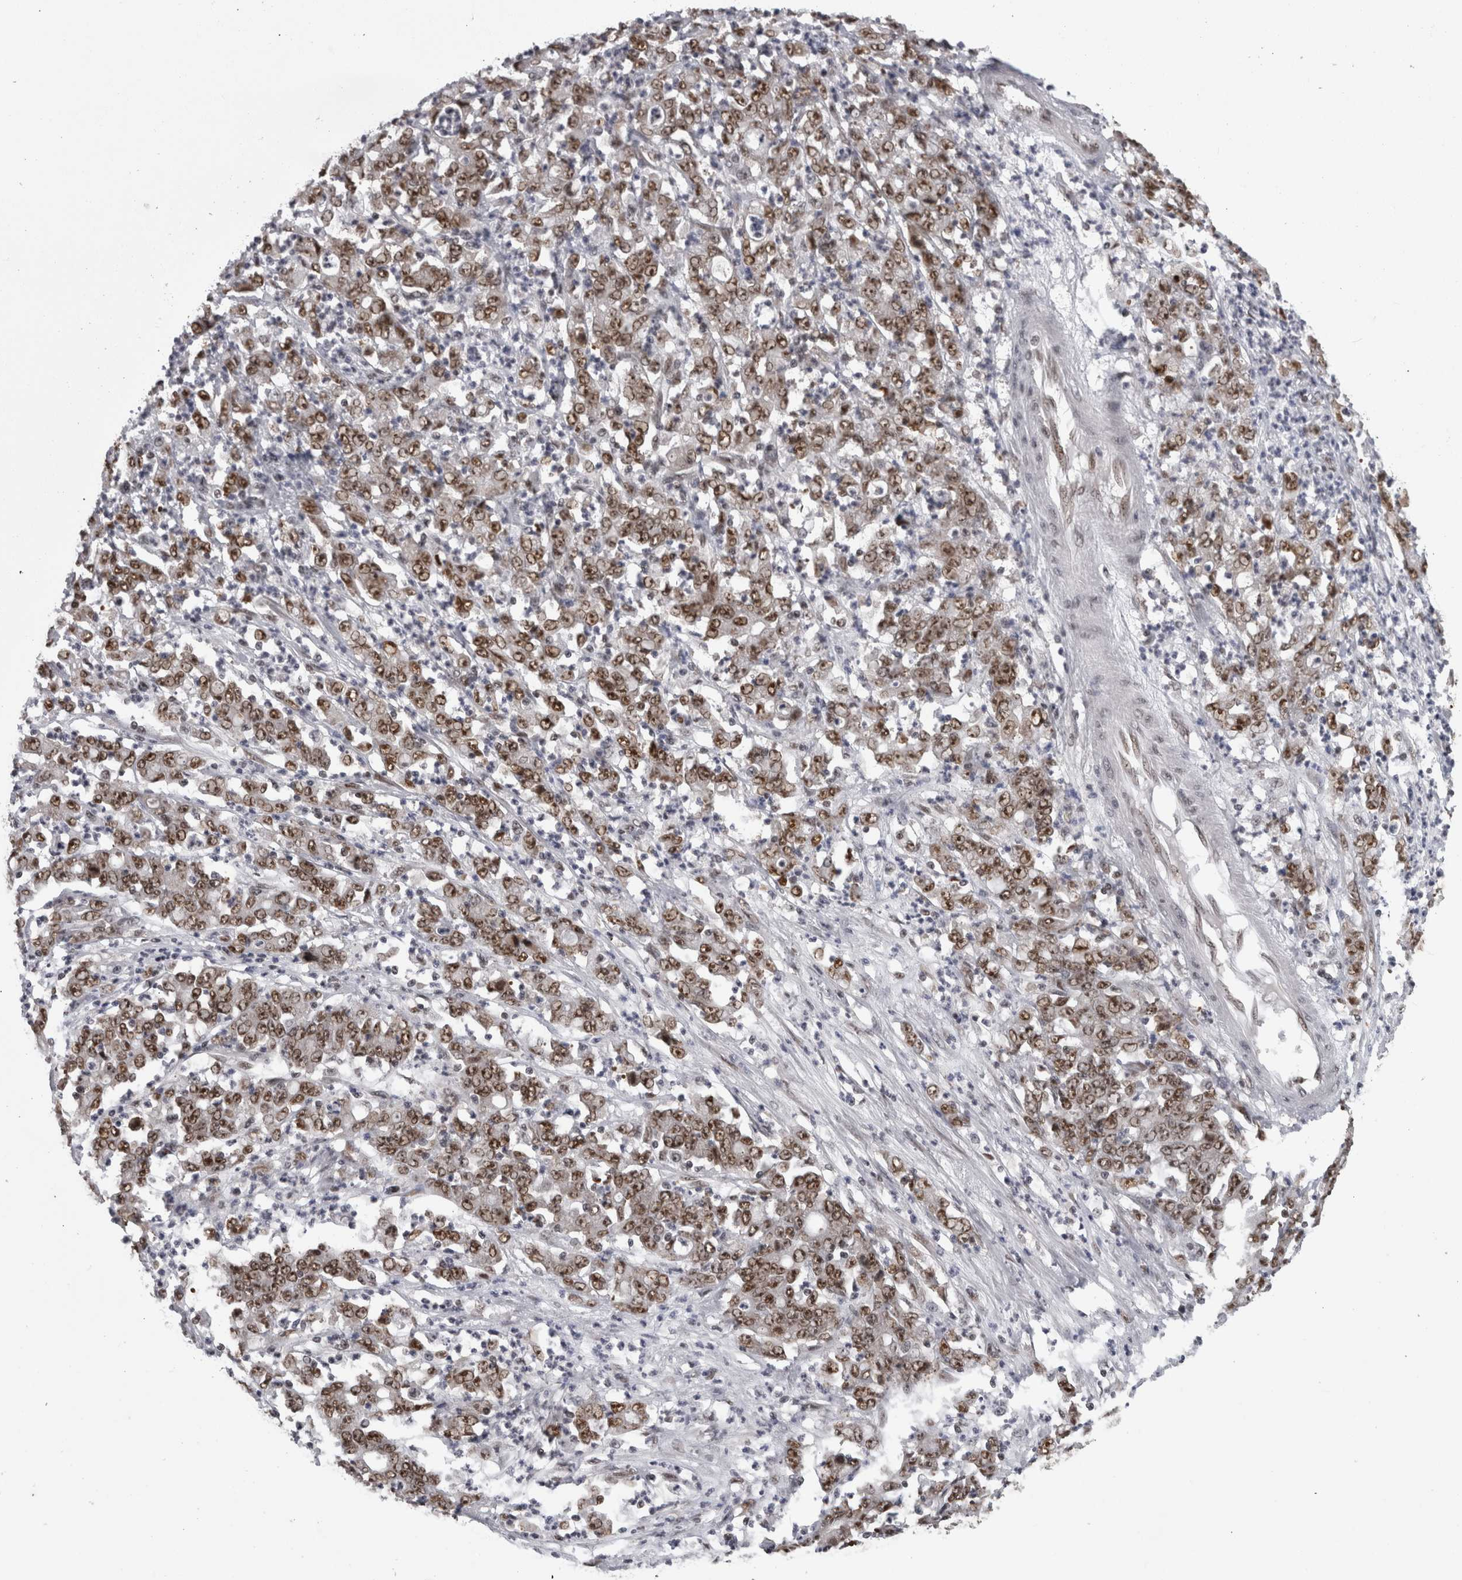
{"staining": {"intensity": "moderate", "quantity": ">75%", "location": "nuclear"}, "tissue": "stomach cancer", "cell_type": "Tumor cells", "image_type": "cancer", "snomed": [{"axis": "morphology", "description": "Adenocarcinoma, NOS"}, {"axis": "topography", "description": "Stomach, lower"}], "caption": "Adenocarcinoma (stomach) stained with a protein marker exhibits moderate staining in tumor cells.", "gene": "ZSCAN2", "patient": {"sex": "female", "age": 71}}